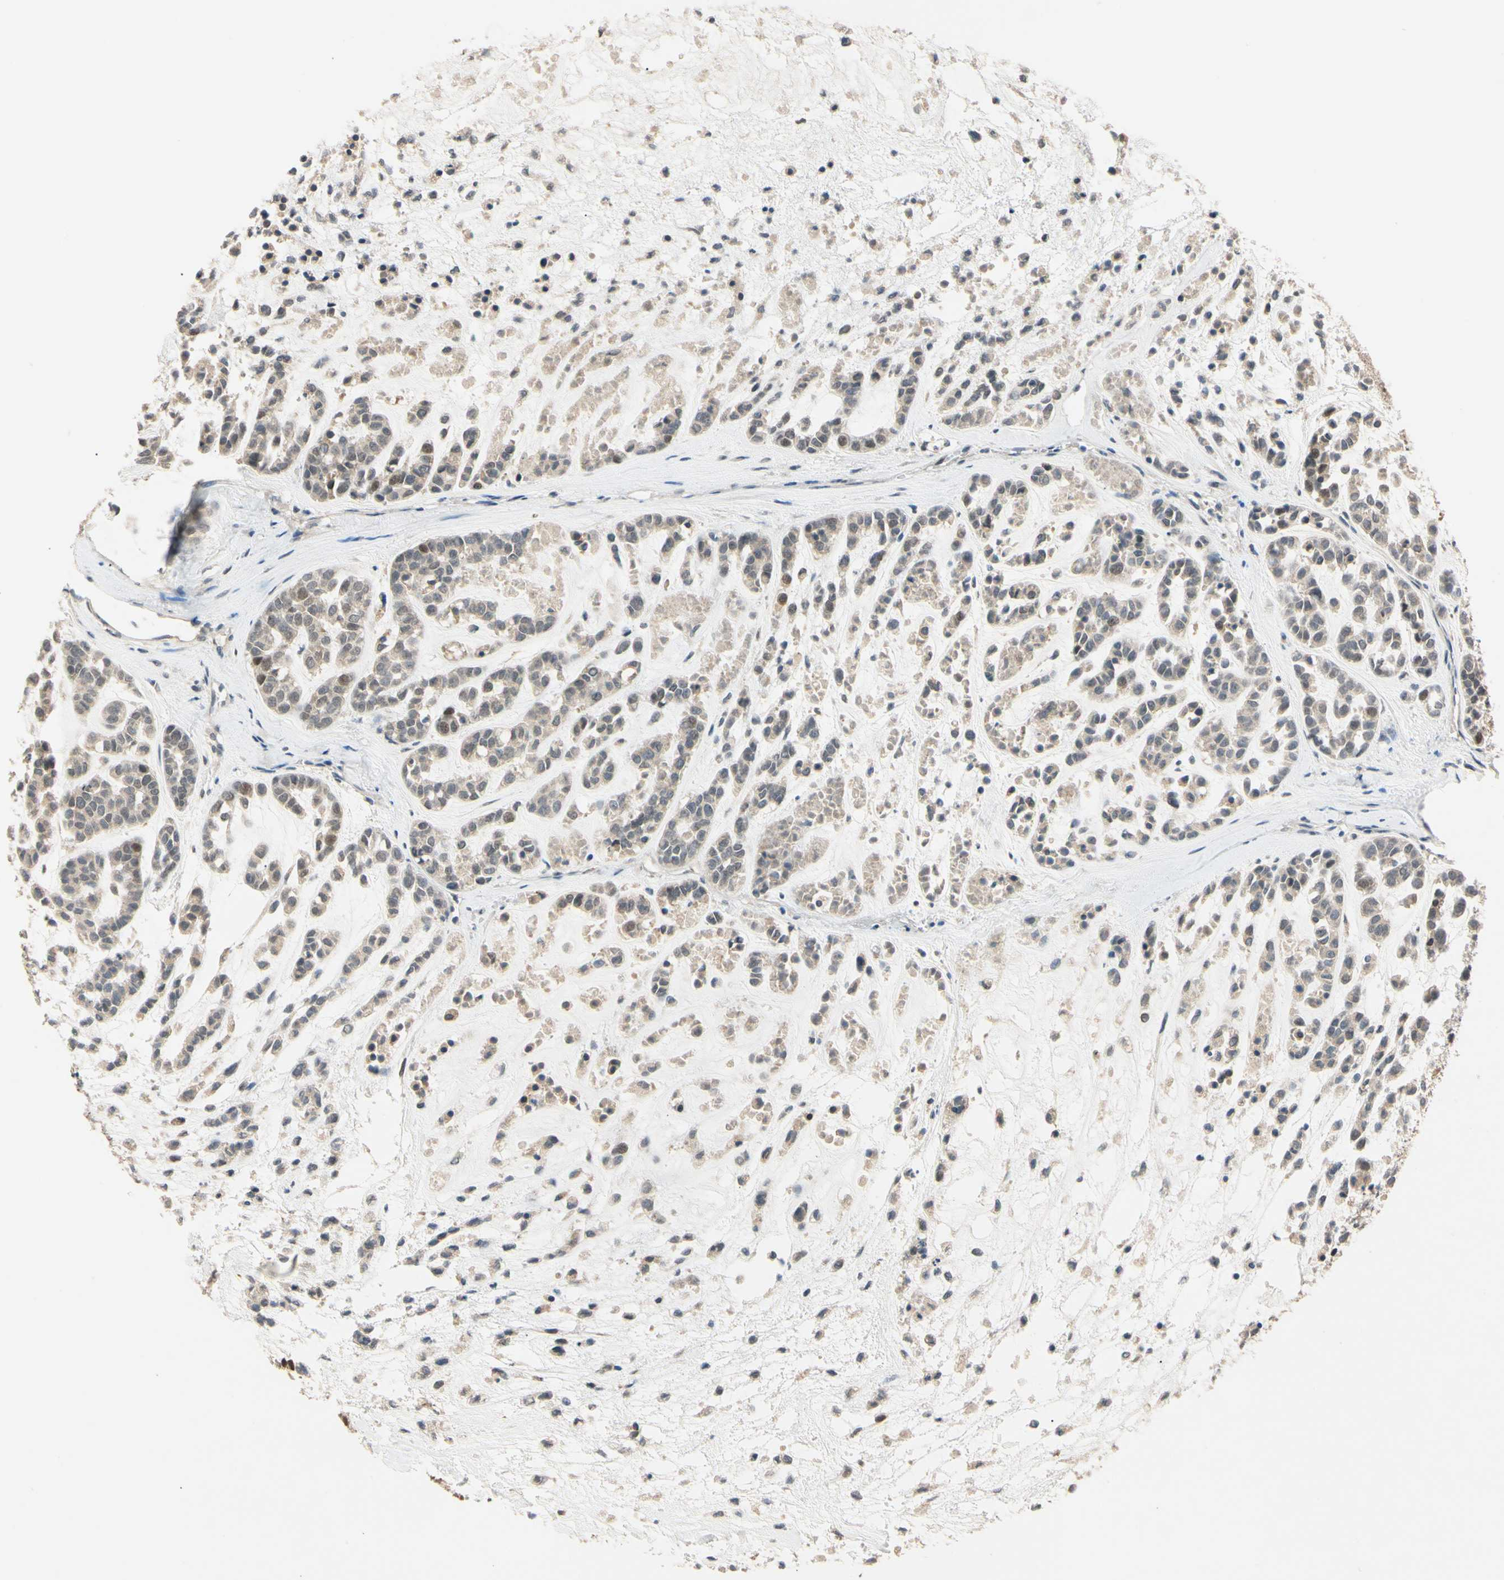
{"staining": {"intensity": "weak", "quantity": ">75%", "location": "cytoplasmic/membranous"}, "tissue": "head and neck cancer", "cell_type": "Tumor cells", "image_type": "cancer", "snomed": [{"axis": "morphology", "description": "Adenocarcinoma, NOS"}, {"axis": "morphology", "description": "Adenoma, NOS"}, {"axis": "topography", "description": "Head-Neck"}], "caption": "Immunohistochemical staining of head and neck cancer (adenoma) reveals low levels of weak cytoplasmic/membranous staining in about >75% of tumor cells. (Stains: DAB (3,3'-diaminobenzidine) in brown, nuclei in blue, Microscopy: brightfield microscopy at high magnification).", "gene": "RIOX2", "patient": {"sex": "female", "age": 55}}